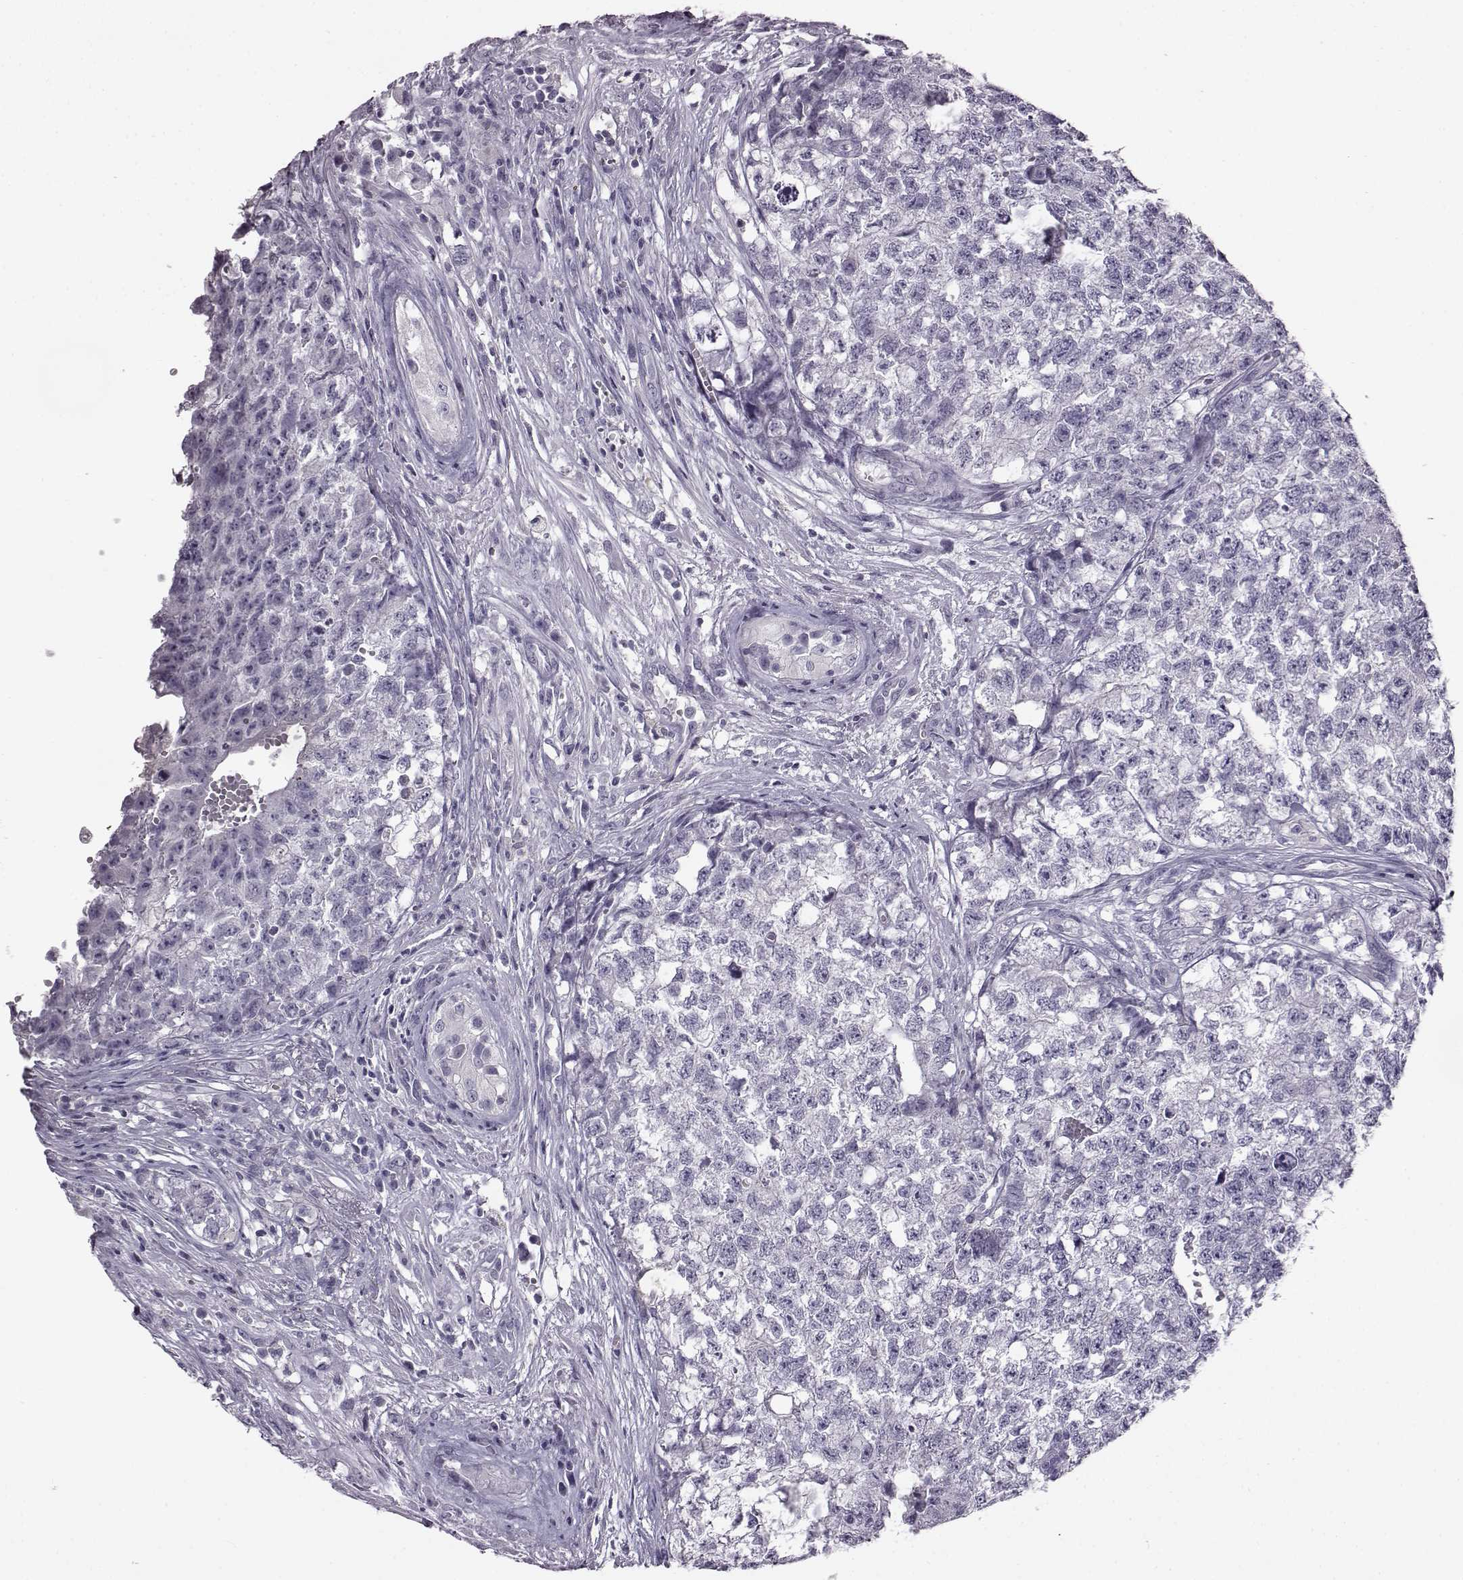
{"staining": {"intensity": "negative", "quantity": "none", "location": "none"}, "tissue": "testis cancer", "cell_type": "Tumor cells", "image_type": "cancer", "snomed": [{"axis": "morphology", "description": "Seminoma, NOS"}, {"axis": "morphology", "description": "Carcinoma, Embryonal, NOS"}, {"axis": "topography", "description": "Testis"}], "caption": "Tumor cells are negative for brown protein staining in testis cancer (seminoma). (DAB immunohistochemistry, high magnification).", "gene": "ODAD4", "patient": {"sex": "male", "age": 22}}